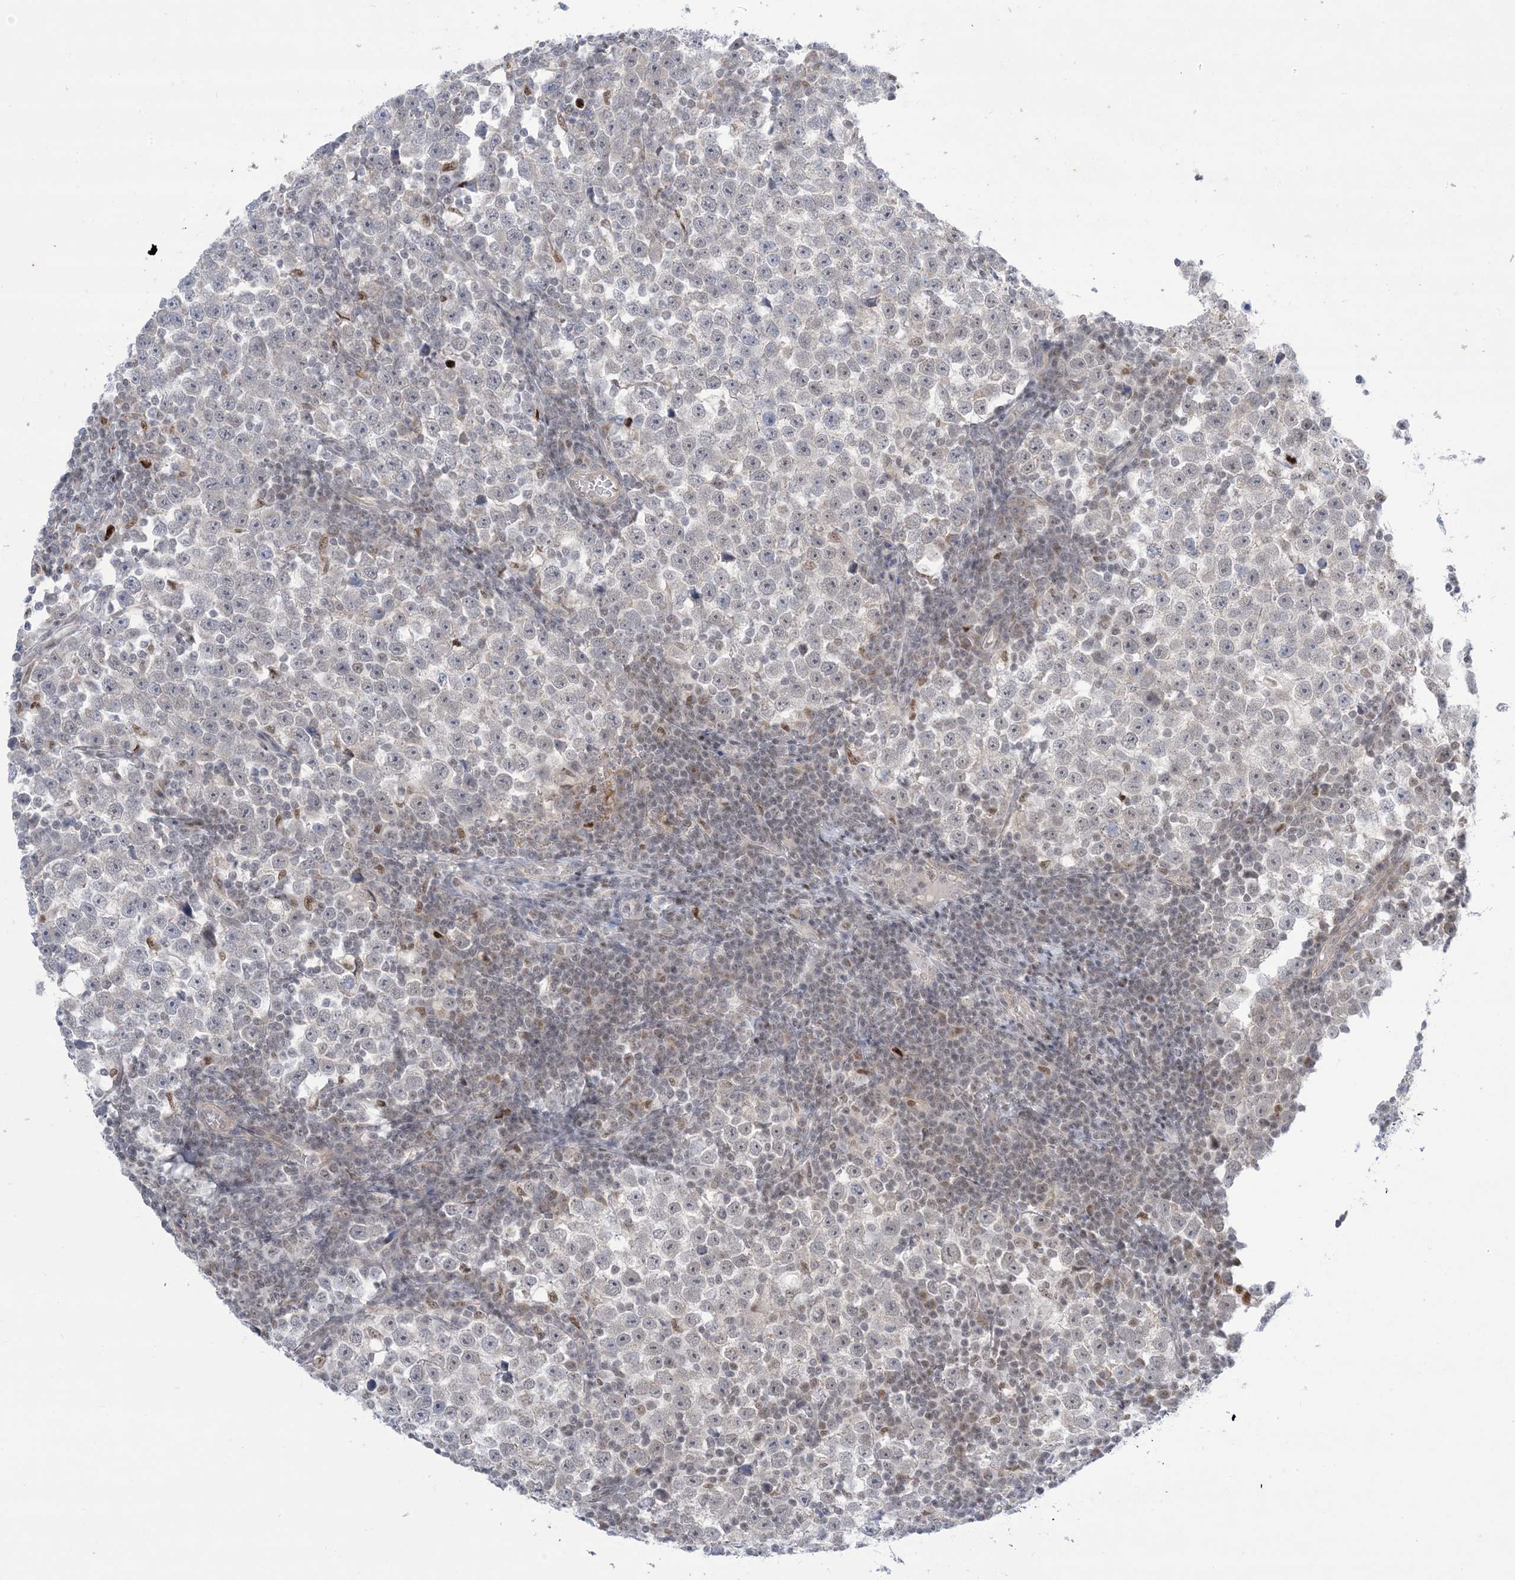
{"staining": {"intensity": "negative", "quantity": "none", "location": "none"}, "tissue": "testis cancer", "cell_type": "Tumor cells", "image_type": "cancer", "snomed": [{"axis": "morphology", "description": "Normal tissue, NOS"}, {"axis": "morphology", "description": "Seminoma, NOS"}, {"axis": "topography", "description": "Testis"}], "caption": "Tumor cells are negative for protein expression in human testis cancer. (Immunohistochemistry, brightfield microscopy, high magnification).", "gene": "TFPT", "patient": {"sex": "male", "age": 43}}